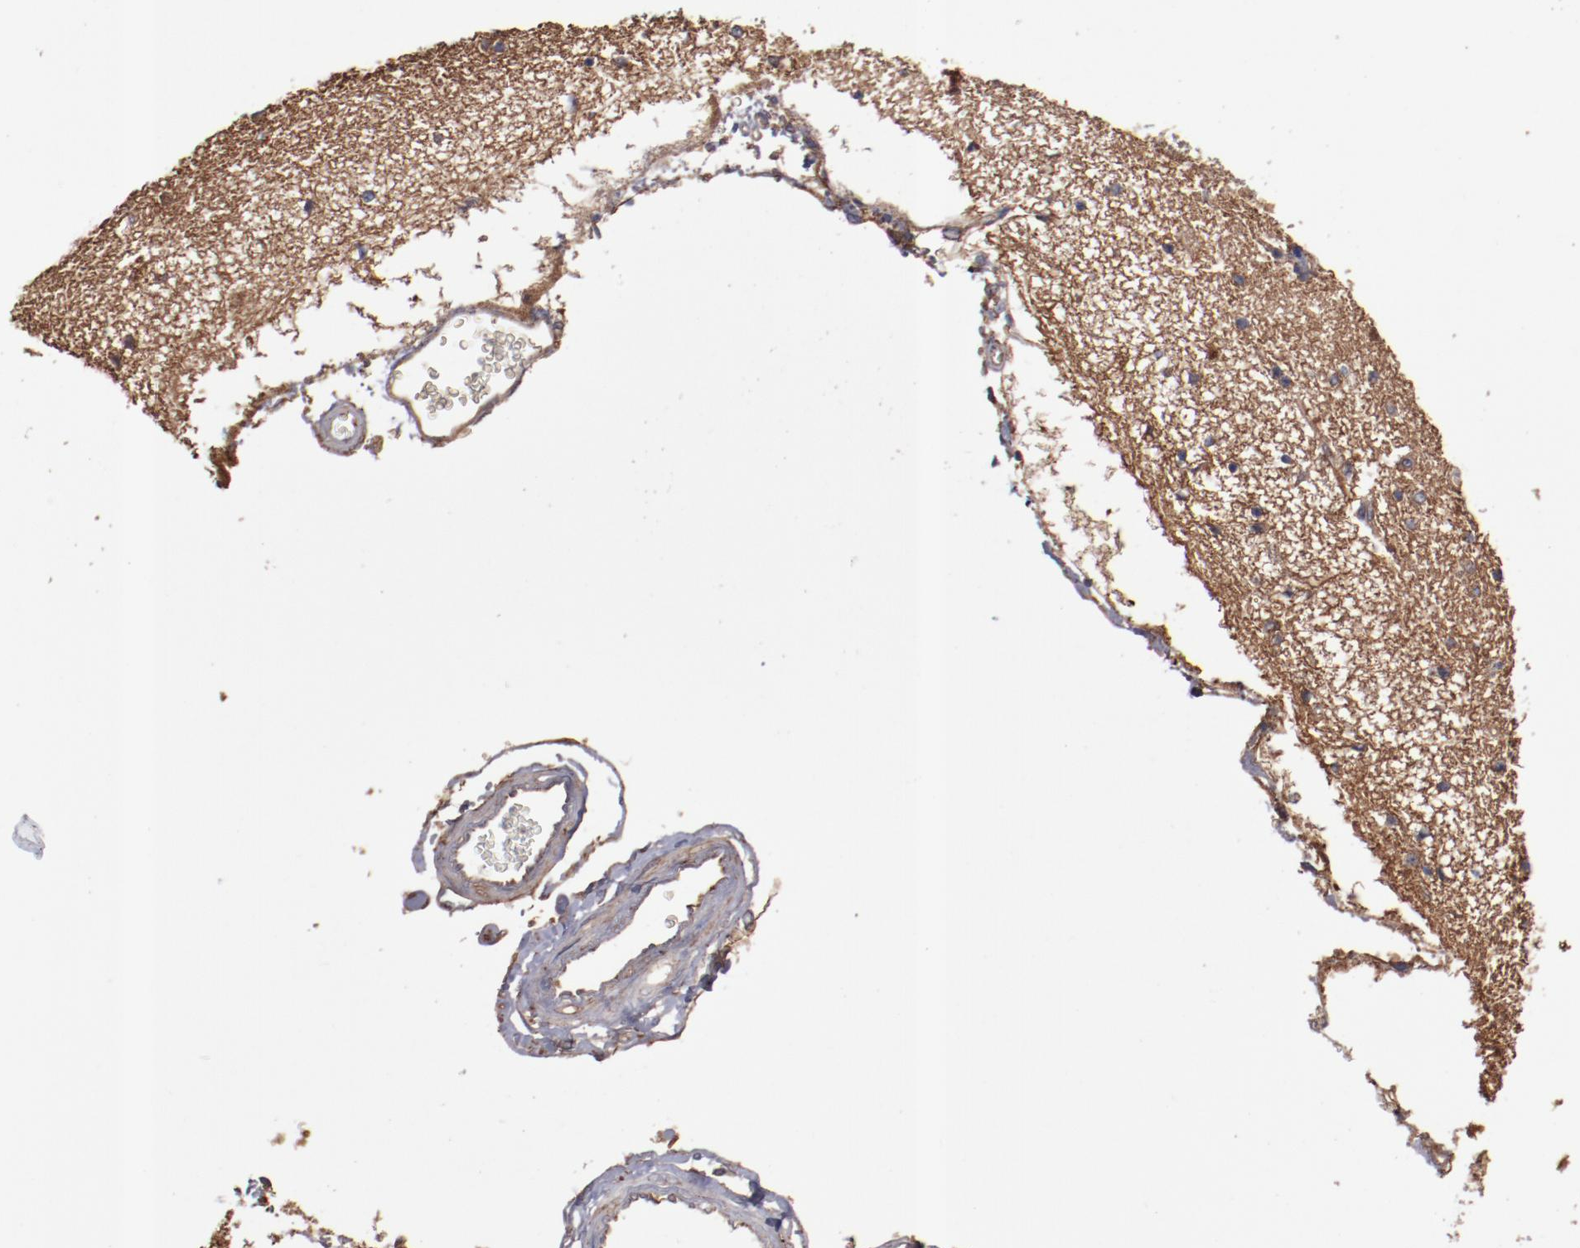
{"staining": {"intensity": "weak", "quantity": "<25%", "location": "cytoplasmic/membranous"}, "tissue": "hippocampus", "cell_type": "Glial cells", "image_type": "normal", "snomed": [{"axis": "morphology", "description": "Normal tissue, NOS"}, {"axis": "topography", "description": "Hippocampus"}], "caption": "Protein analysis of normal hippocampus exhibits no significant expression in glial cells. The staining is performed using DAB brown chromogen with nuclei counter-stained in using hematoxylin.", "gene": "DNAAF2", "patient": {"sex": "female", "age": 54}}